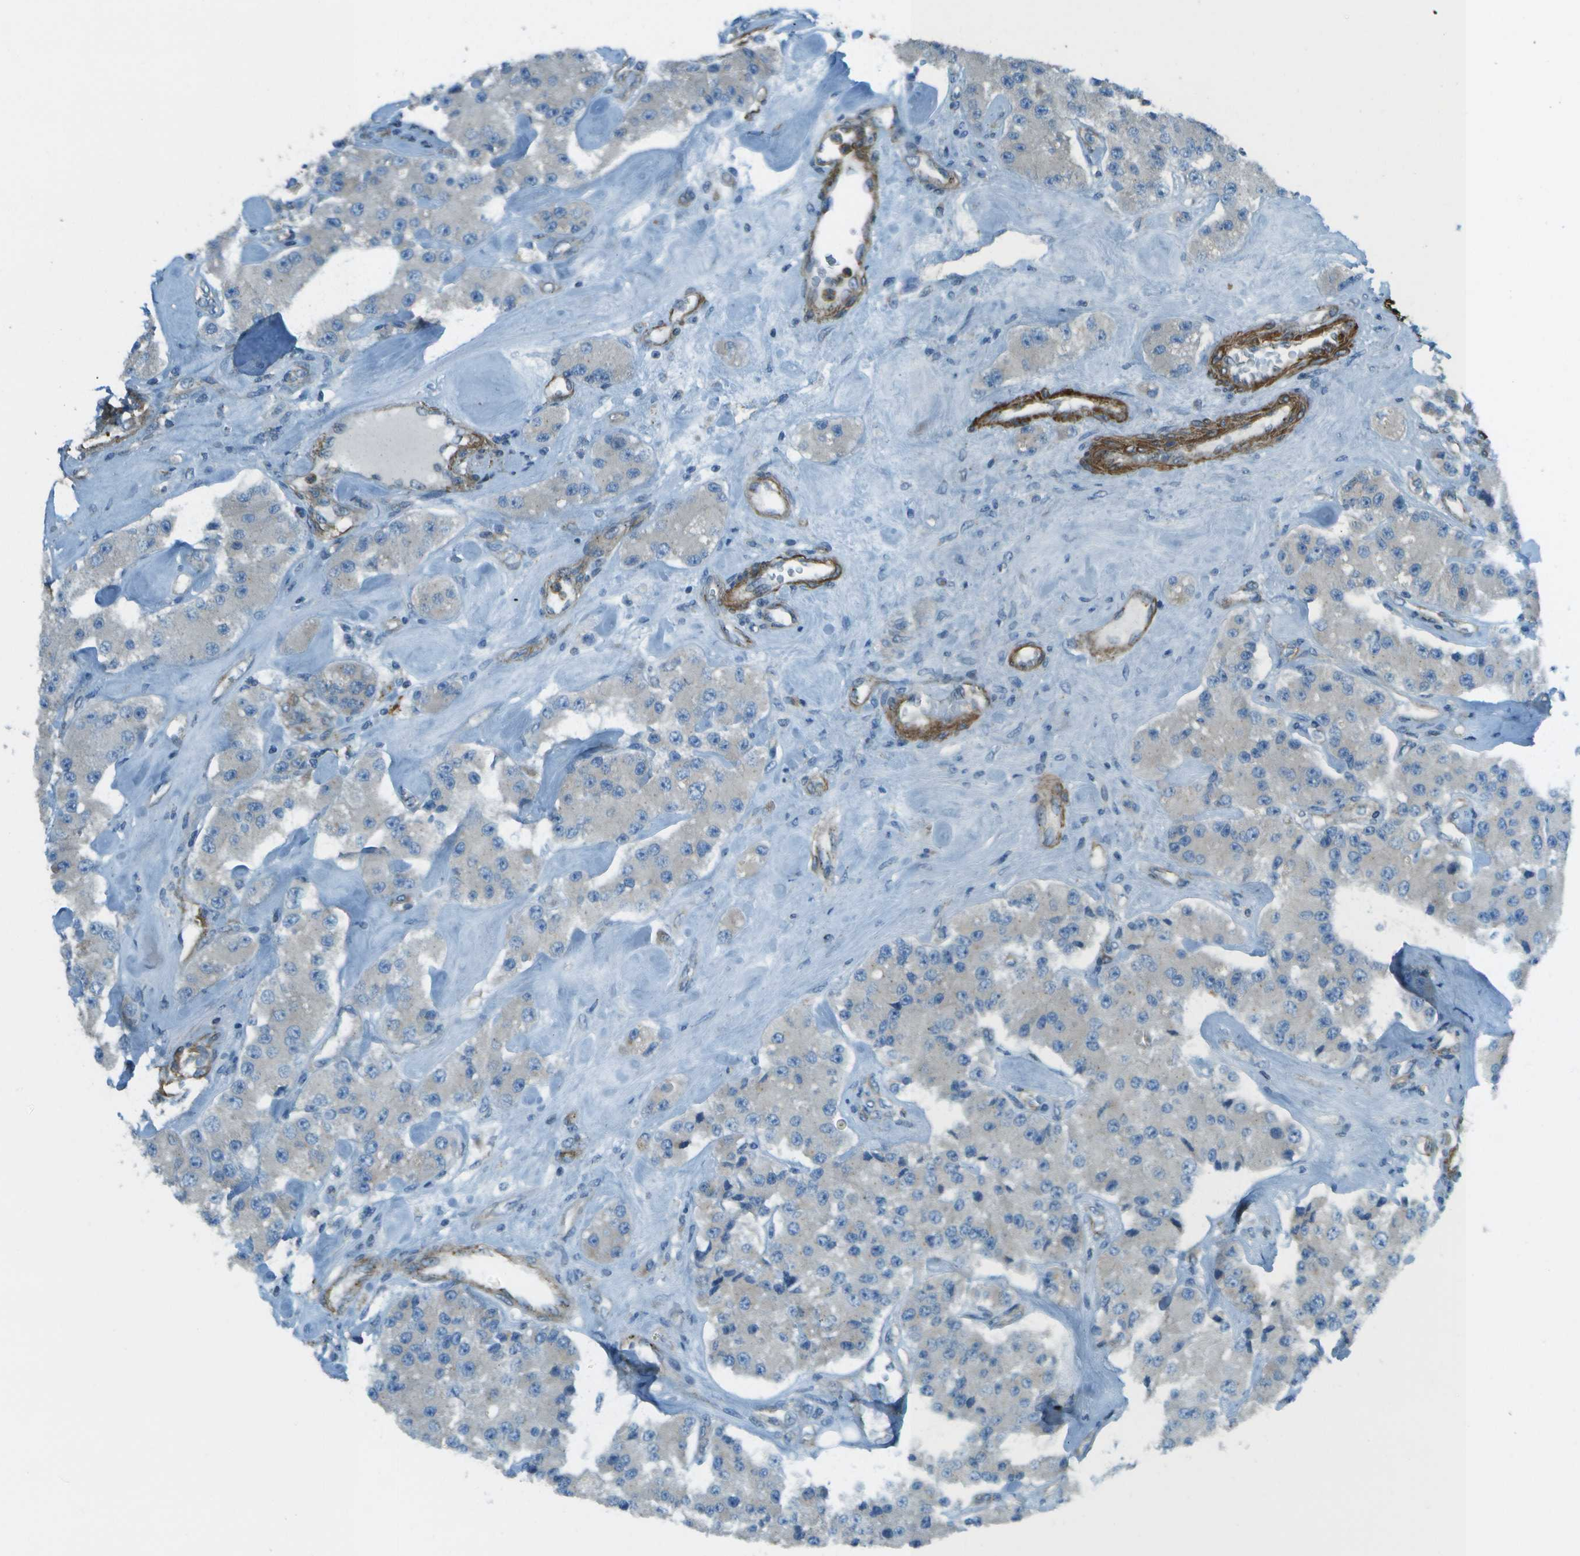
{"staining": {"intensity": "negative", "quantity": "none", "location": "none"}, "tissue": "carcinoid", "cell_type": "Tumor cells", "image_type": "cancer", "snomed": [{"axis": "morphology", "description": "Carcinoid, malignant, NOS"}, {"axis": "topography", "description": "Pancreas"}], "caption": "High power microscopy histopathology image of an IHC image of carcinoid (malignant), revealing no significant staining in tumor cells.", "gene": "MYH11", "patient": {"sex": "male", "age": 41}}